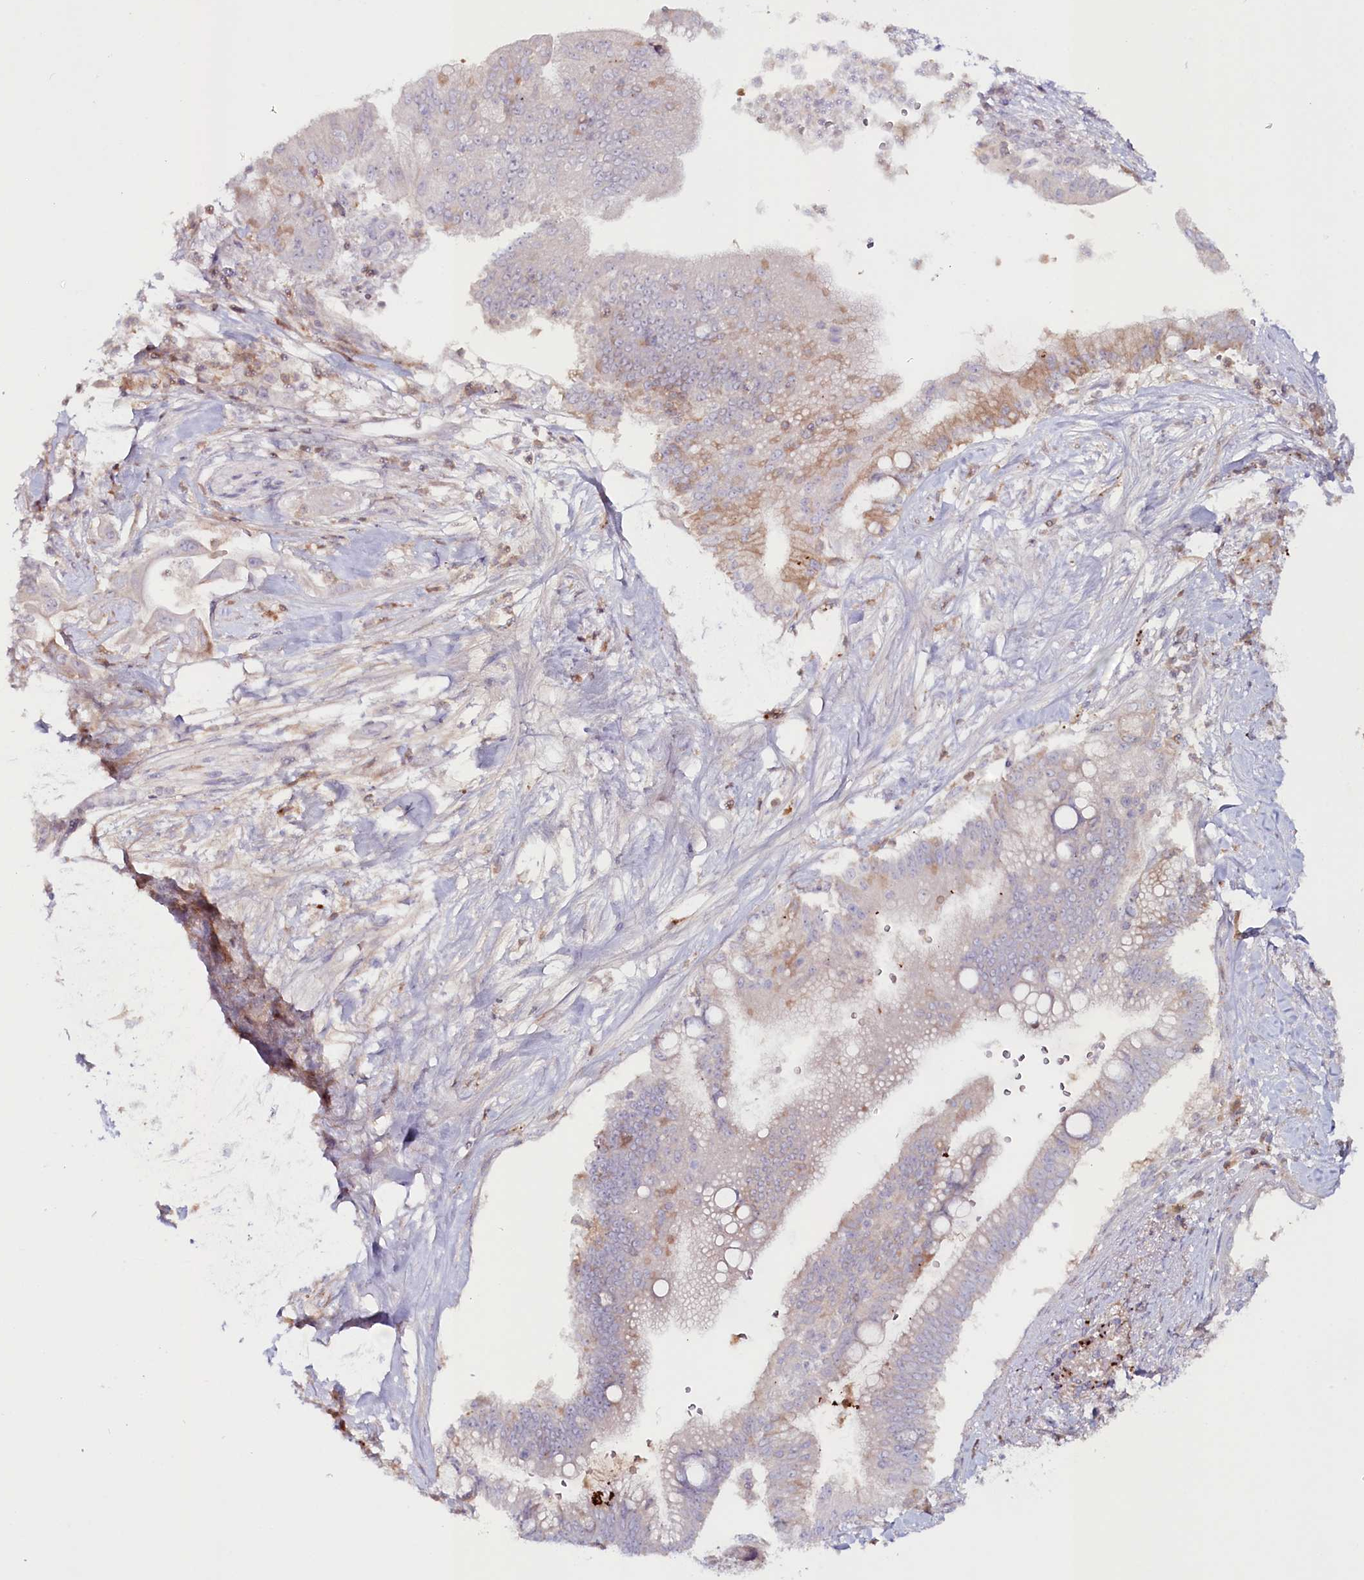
{"staining": {"intensity": "weak", "quantity": "<25%", "location": "cytoplasmic/membranous"}, "tissue": "pancreatic cancer", "cell_type": "Tumor cells", "image_type": "cancer", "snomed": [{"axis": "morphology", "description": "Adenocarcinoma, NOS"}, {"axis": "topography", "description": "Pancreas"}], "caption": "Tumor cells show no significant protein positivity in pancreatic cancer (adenocarcinoma). (DAB immunohistochemistry, high magnification).", "gene": "PSAPL1", "patient": {"sex": "male", "age": 68}}